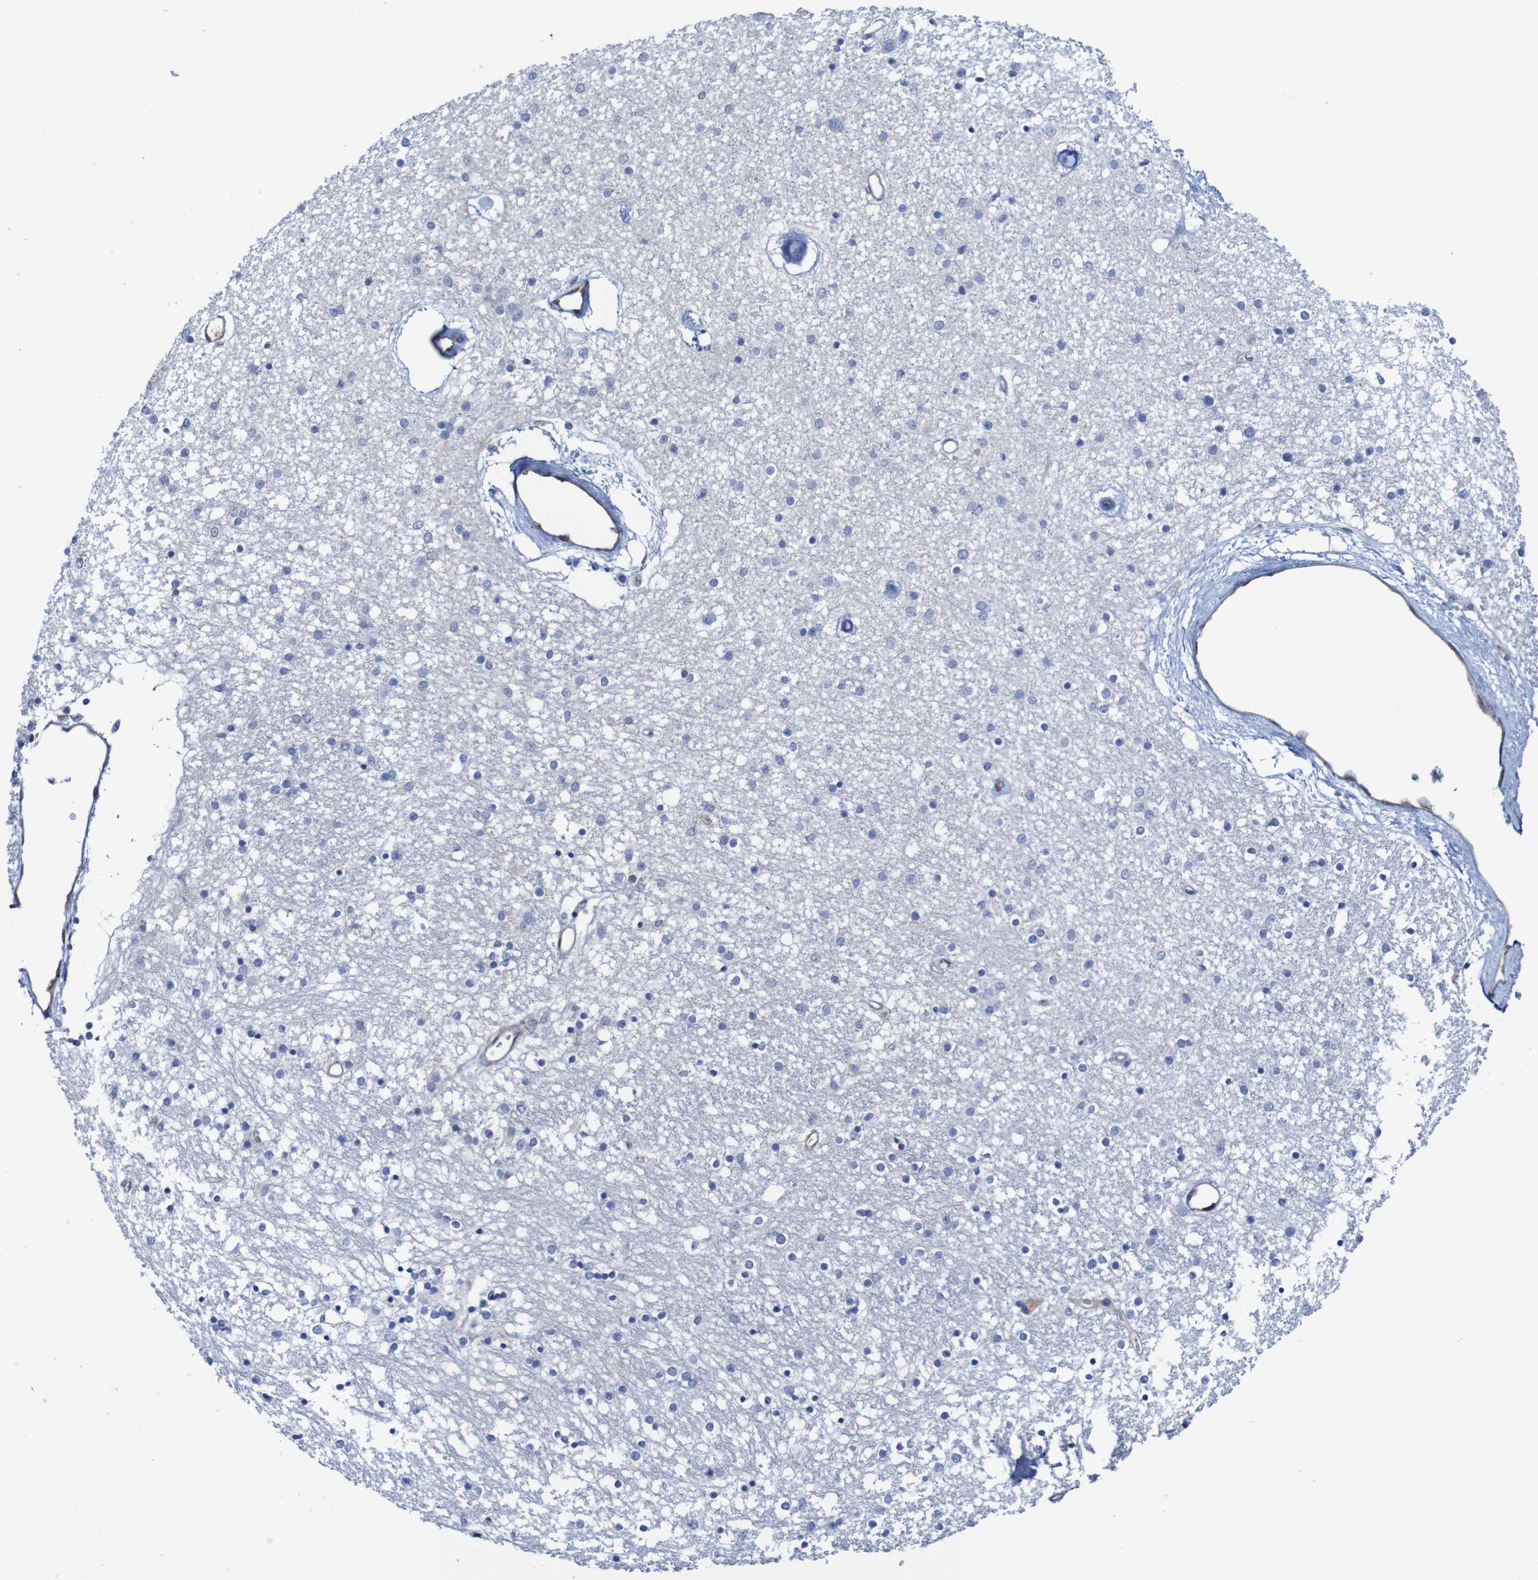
{"staining": {"intensity": "negative", "quantity": "none", "location": "none"}, "tissue": "caudate", "cell_type": "Glial cells", "image_type": "normal", "snomed": [{"axis": "morphology", "description": "Normal tissue, NOS"}, {"axis": "topography", "description": "Lateral ventricle wall"}], "caption": "This micrograph is of normal caudate stained with IHC to label a protein in brown with the nuclei are counter-stained blue. There is no expression in glial cells.", "gene": "RIGI", "patient": {"sex": "female", "age": 54}}